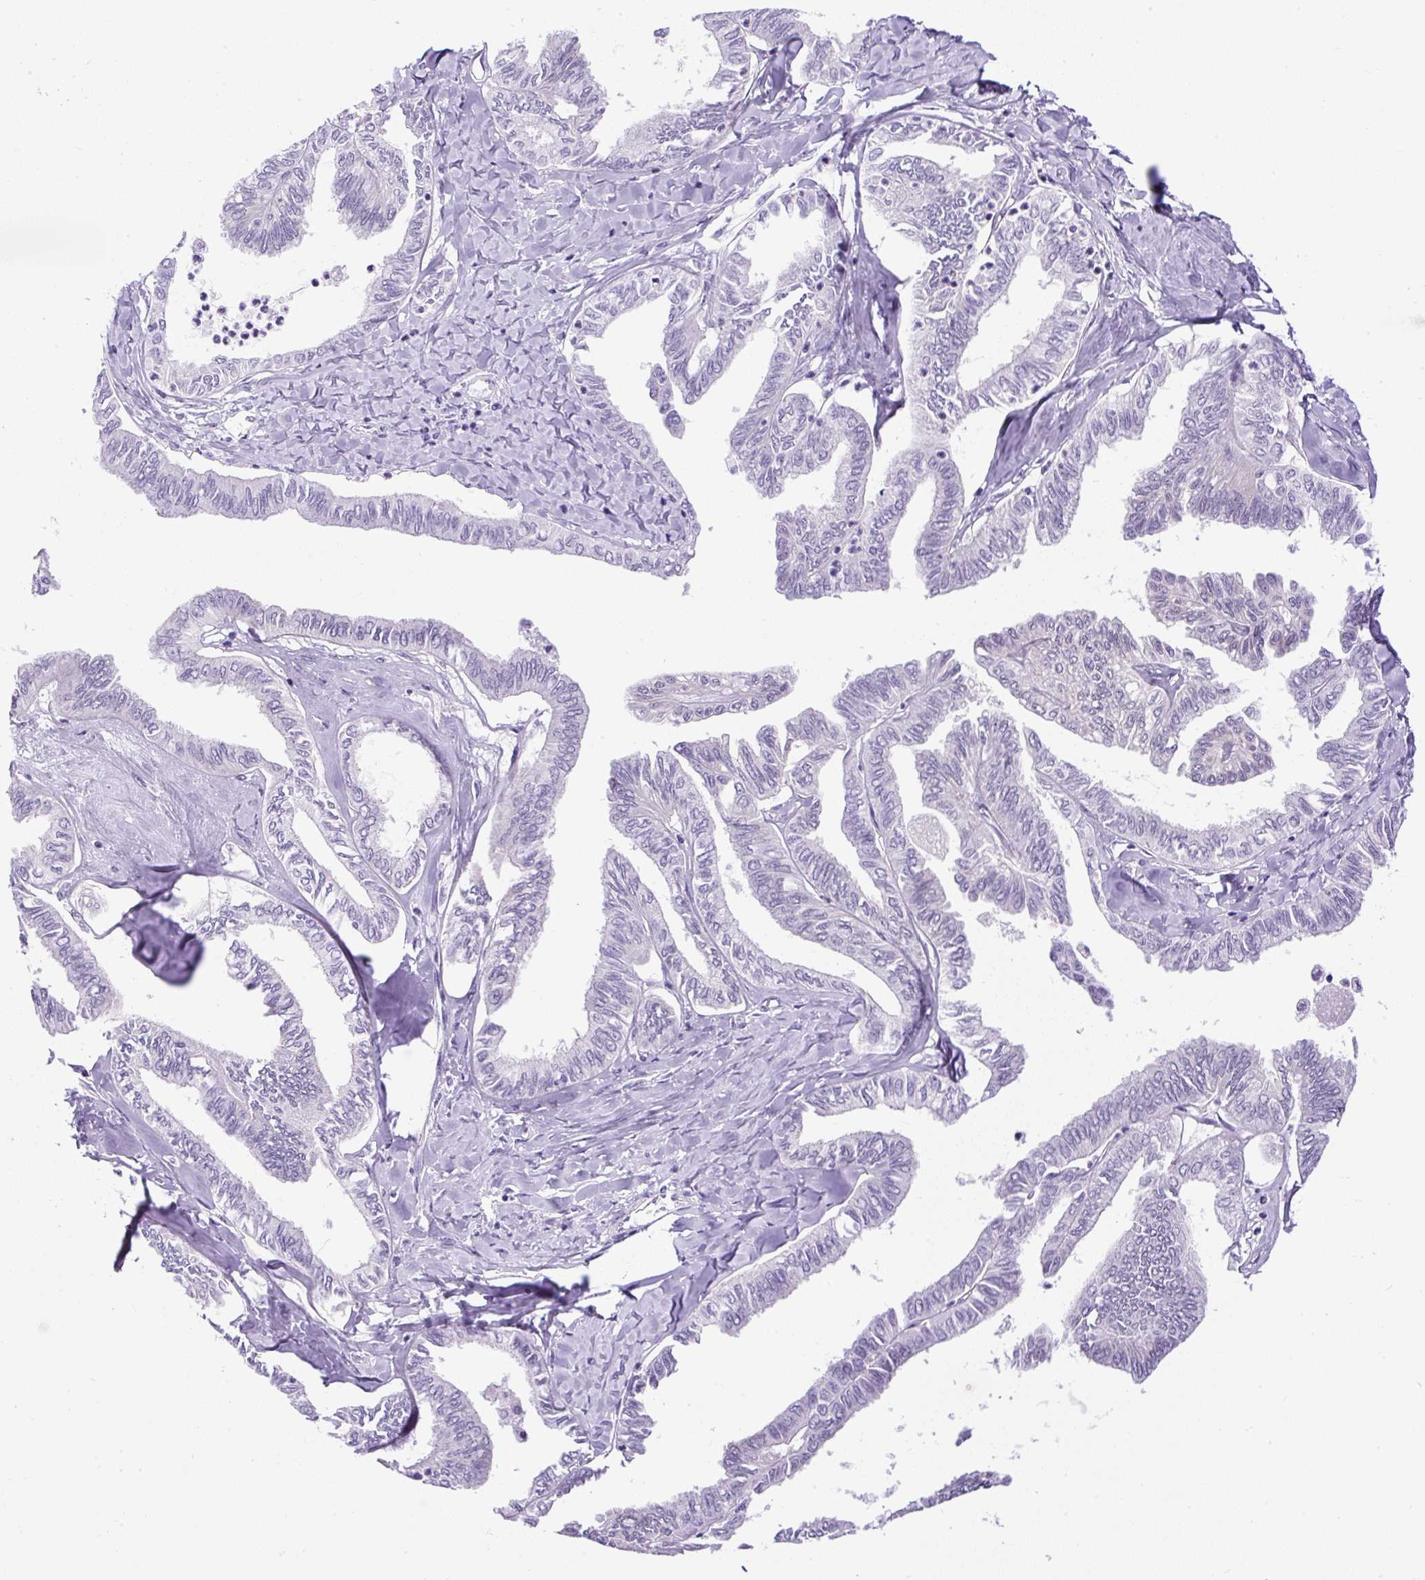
{"staining": {"intensity": "negative", "quantity": "none", "location": "none"}, "tissue": "ovarian cancer", "cell_type": "Tumor cells", "image_type": "cancer", "snomed": [{"axis": "morphology", "description": "Carcinoma, endometroid"}, {"axis": "topography", "description": "Ovary"}], "caption": "A high-resolution histopathology image shows immunohistochemistry (IHC) staining of ovarian cancer, which demonstrates no significant expression in tumor cells.", "gene": "UPP1", "patient": {"sex": "female", "age": 70}}